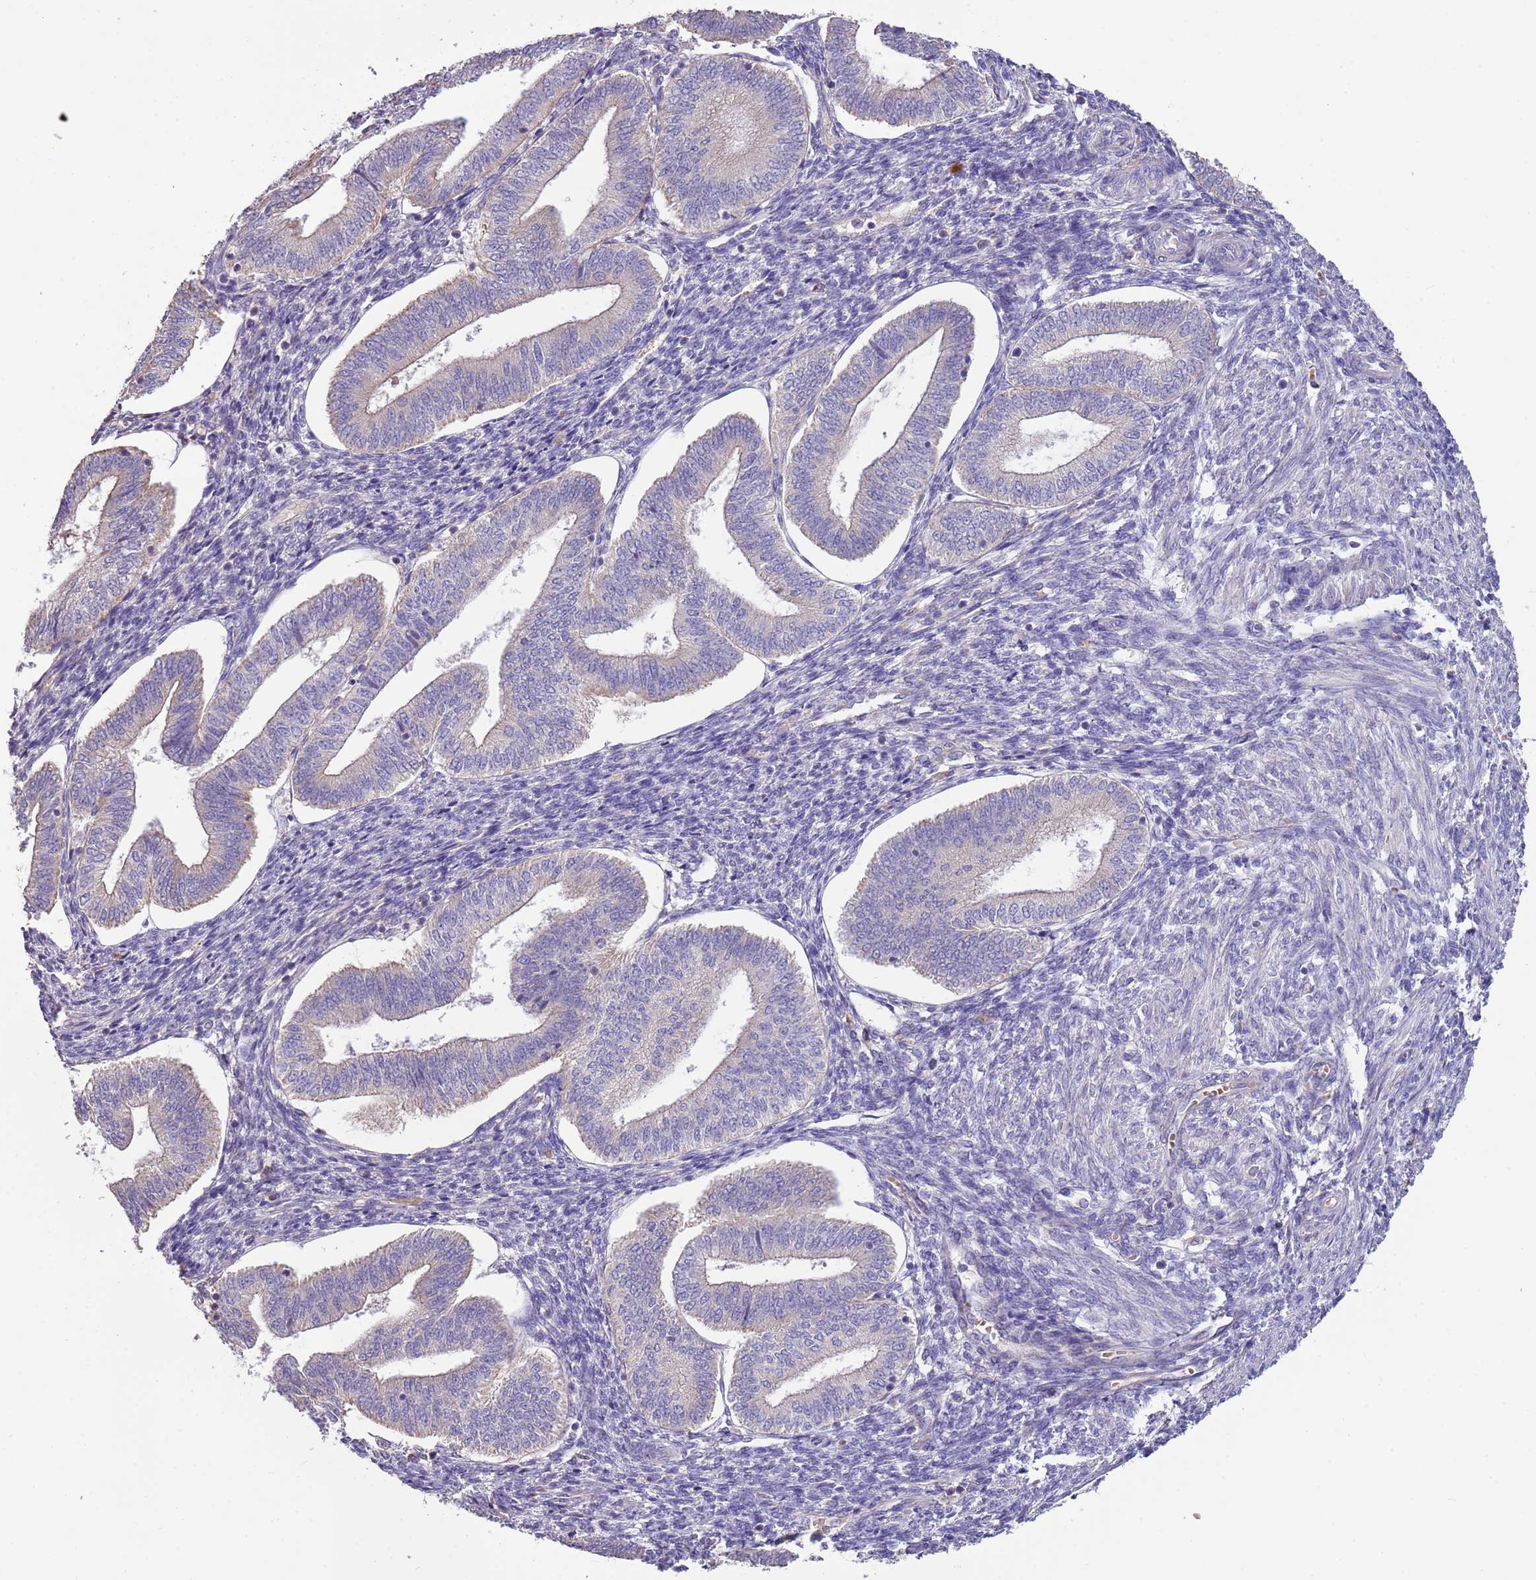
{"staining": {"intensity": "negative", "quantity": "none", "location": "none"}, "tissue": "endometrium", "cell_type": "Cells in endometrial stroma", "image_type": "normal", "snomed": [{"axis": "morphology", "description": "Normal tissue, NOS"}, {"axis": "topography", "description": "Endometrium"}], "caption": "Immunohistochemistry image of benign endometrium stained for a protein (brown), which shows no expression in cells in endometrial stroma. The staining is performed using DAB (3,3'-diaminobenzidine) brown chromogen with nuclei counter-stained in using hematoxylin.", "gene": "TRMO", "patient": {"sex": "female", "age": 34}}